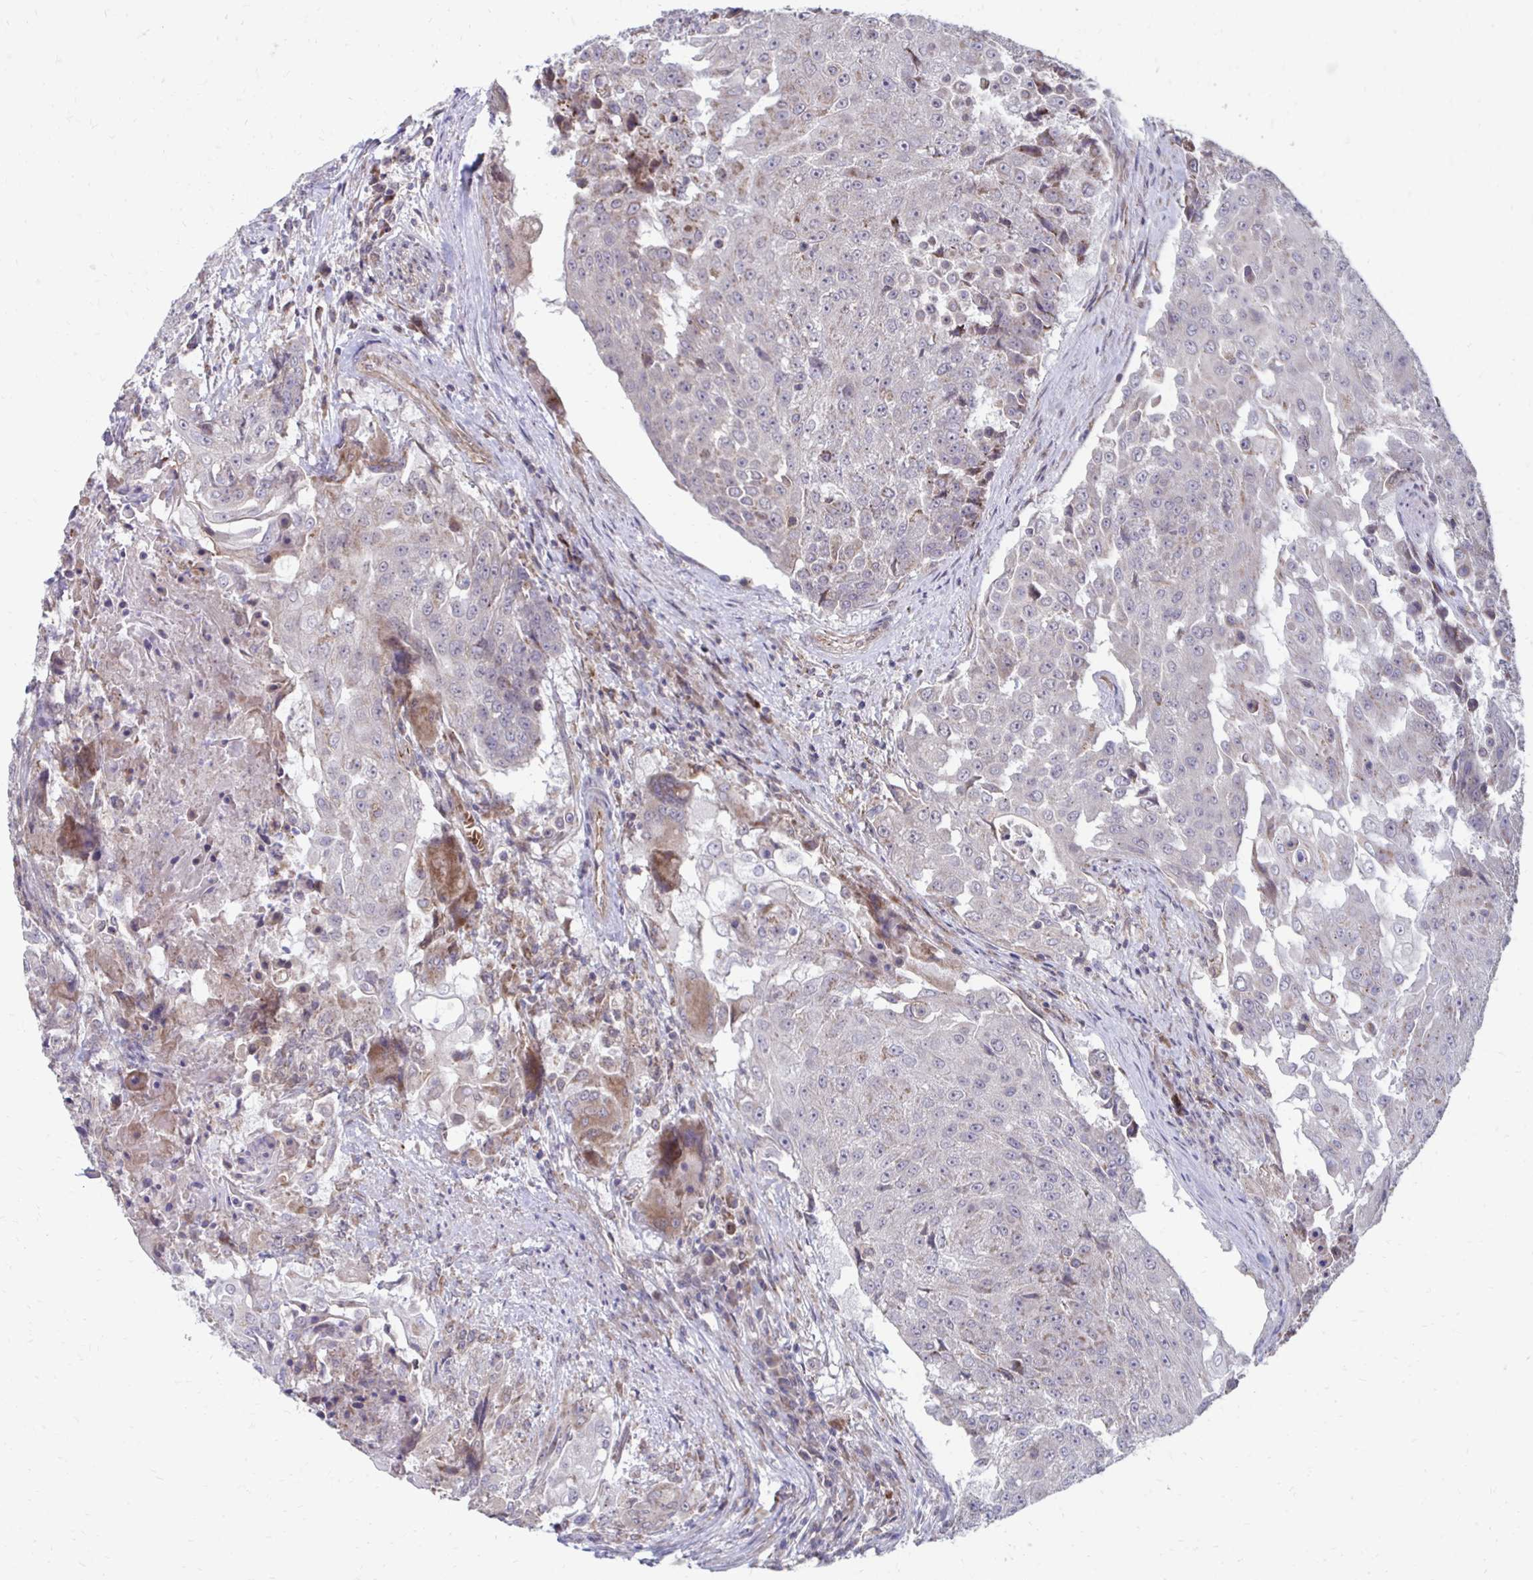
{"staining": {"intensity": "negative", "quantity": "none", "location": "none"}, "tissue": "urothelial cancer", "cell_type": "Tumor cells", "image_type": "cancer", "snomed": [{"axis": "morphology", "description": "Urothelial carcinoma, High grade"}, {"axis": "topography", "description": "Urinary bladder"}], "caption": "The histopathology image reveals no staining of tumor cells in high-grade urothelial carcinoma. (DAB (3,3'-diaminobenzidine) immunohistochemistry visualized using brightfield microscopy, high magnification).", "gene": "ITPR2", "patient": {"sex": "female", "age": 63}}